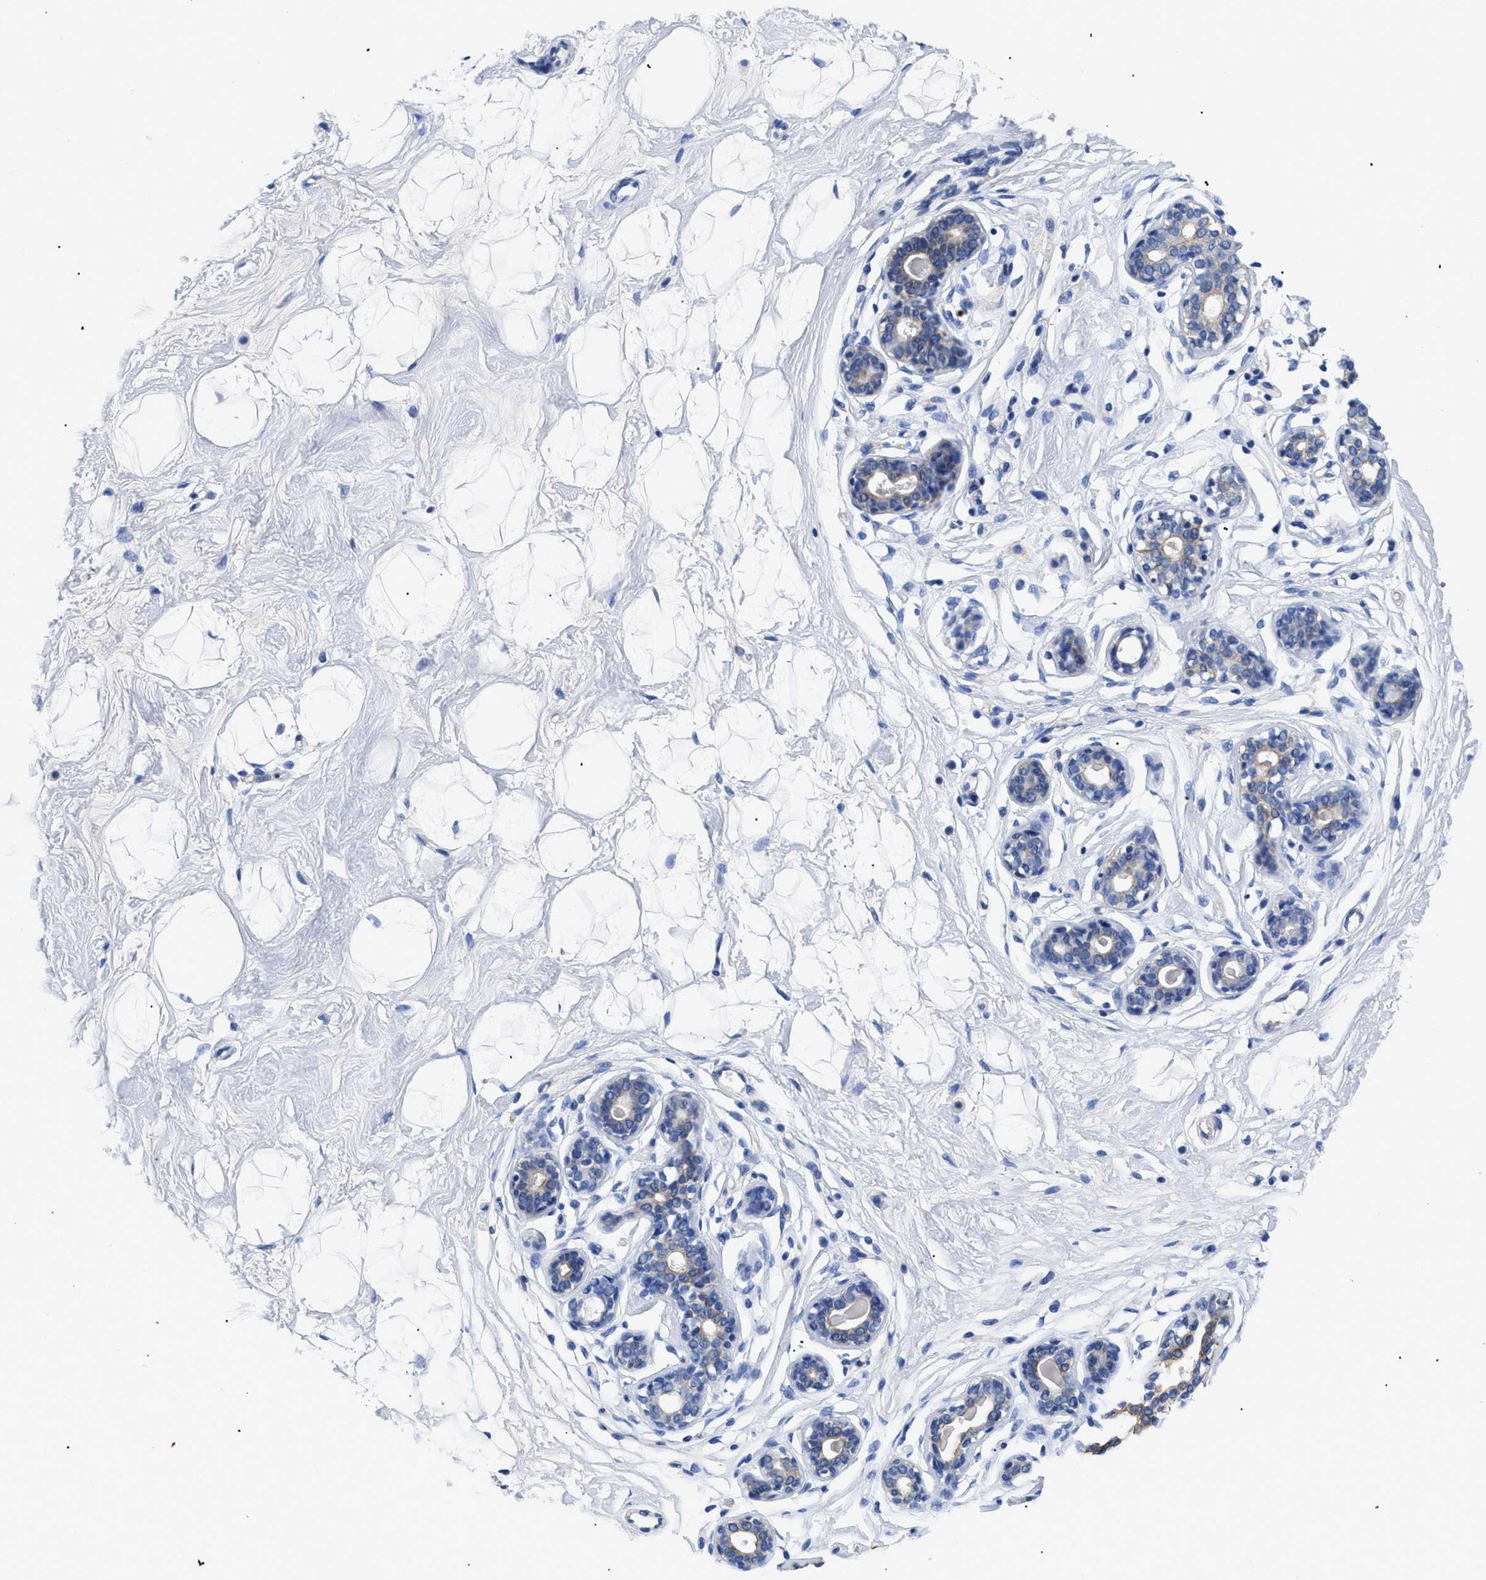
{"staining": {"intensity": "negative", "quantity": "none", "location": "none"}, "tissue": "breast", "cell_type": "Adipocytes", "image_type": "normal", "snomed": [{"axis": "morphology", "description": "Normal tissue, NOS"}, {"axis": "topography", "description": "Breast"}], "caption": "A high-resolution histopathology image shows immunohistochemistry (IHC) staining of benign breast, which displays no significant expression in adipocytes.", "gene": "TMEM68", "patient": {"sex": "female", "age": 23}}